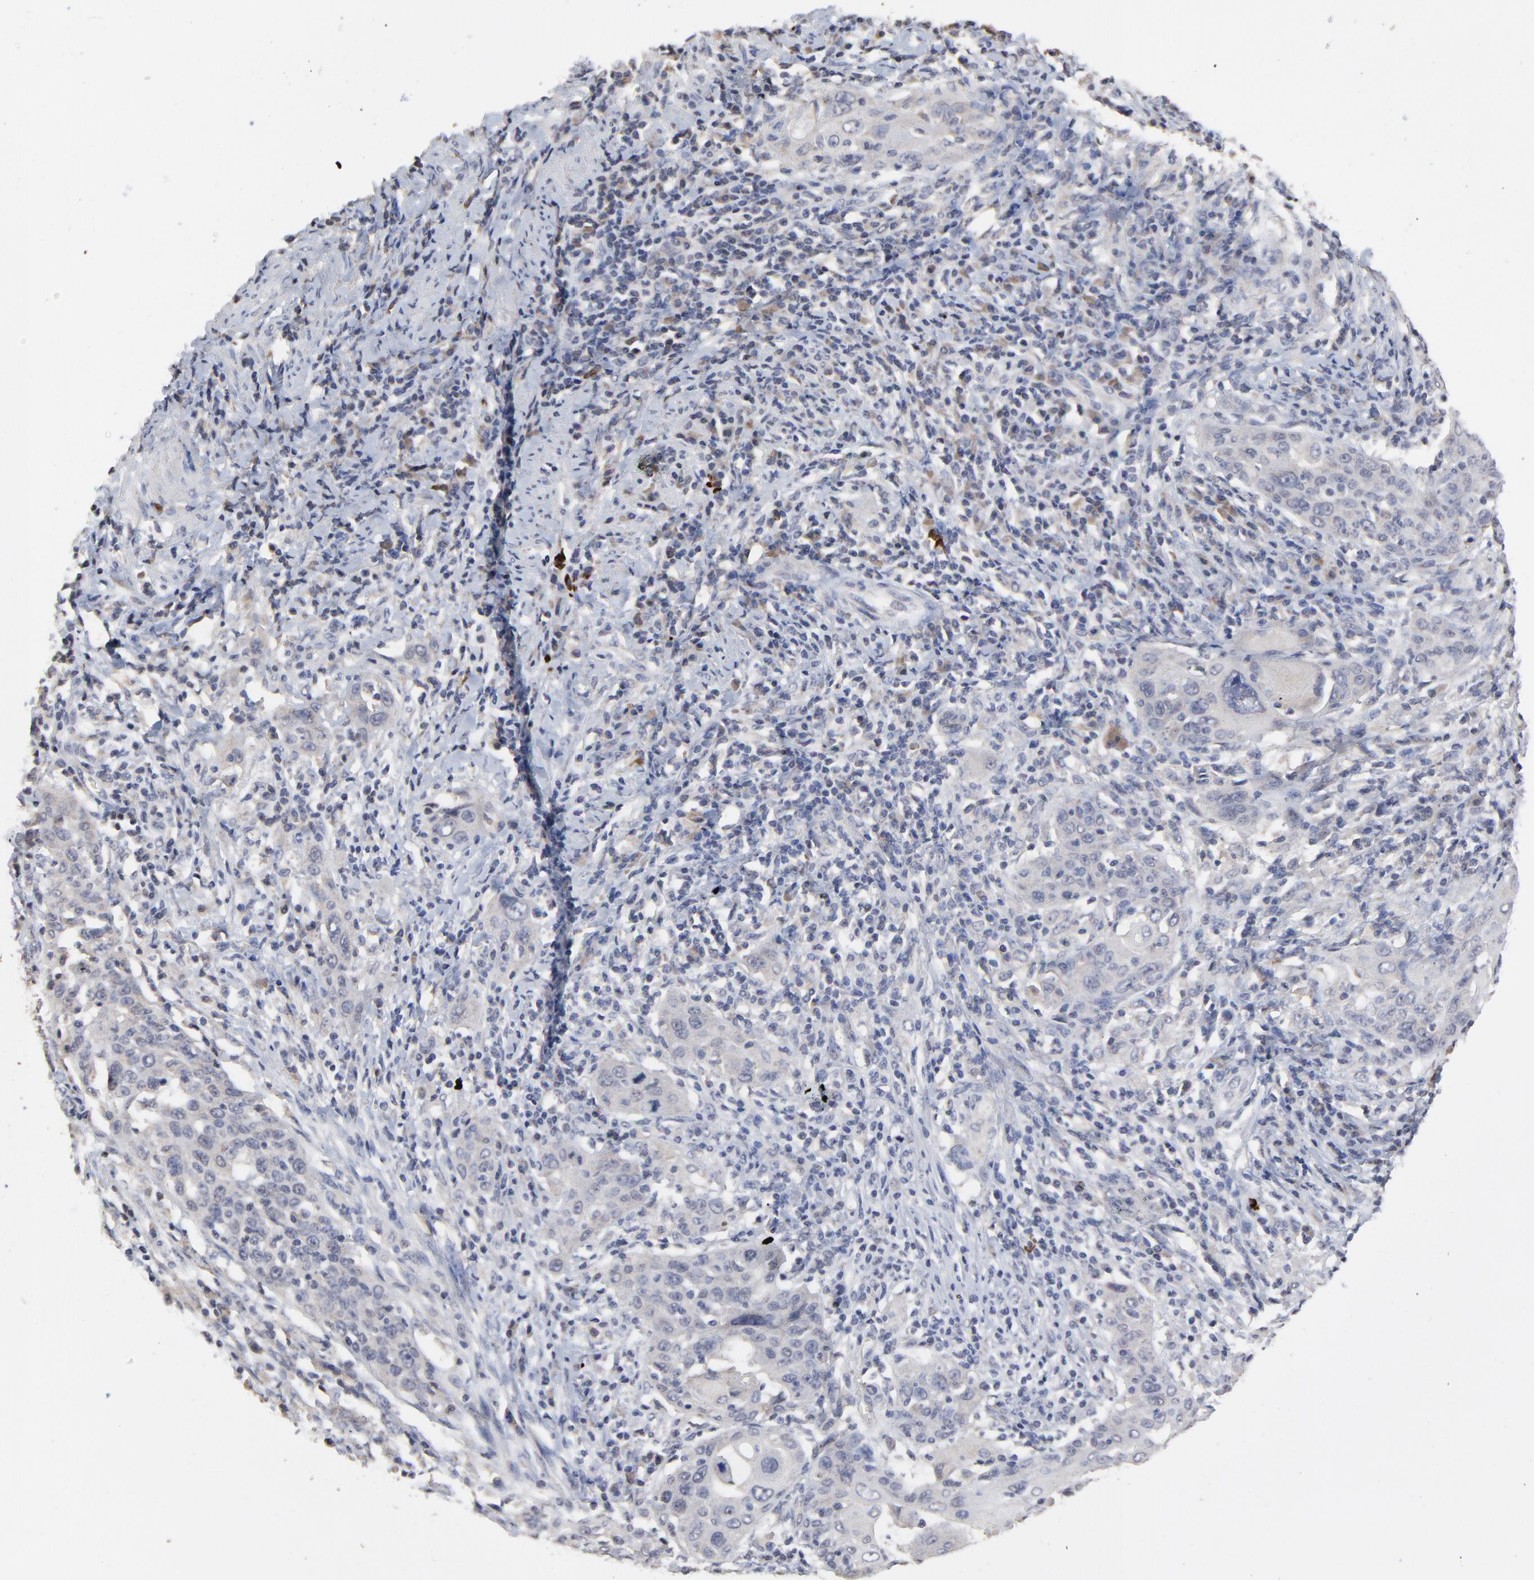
{"staining": {"intensity": "weak", "quantity": "<25%", "location": "cytoplasmic/membranous"}, "tissue": "cervical cancer", "cell_type": "Tumor cells", "image_type": "cancer", "snomed": [{"axis": "morphology", "description": "Squamous cell carcinoma, NOS"}, {"axis": "topography", "description": "Cervix"}], "caption": "Protein analysis of squamous cell carcinoma (cervical) exhibits no significant staining in tumor cells.", "gene": "VPREB3", "patient": {"sex": "female", "age": 54}}